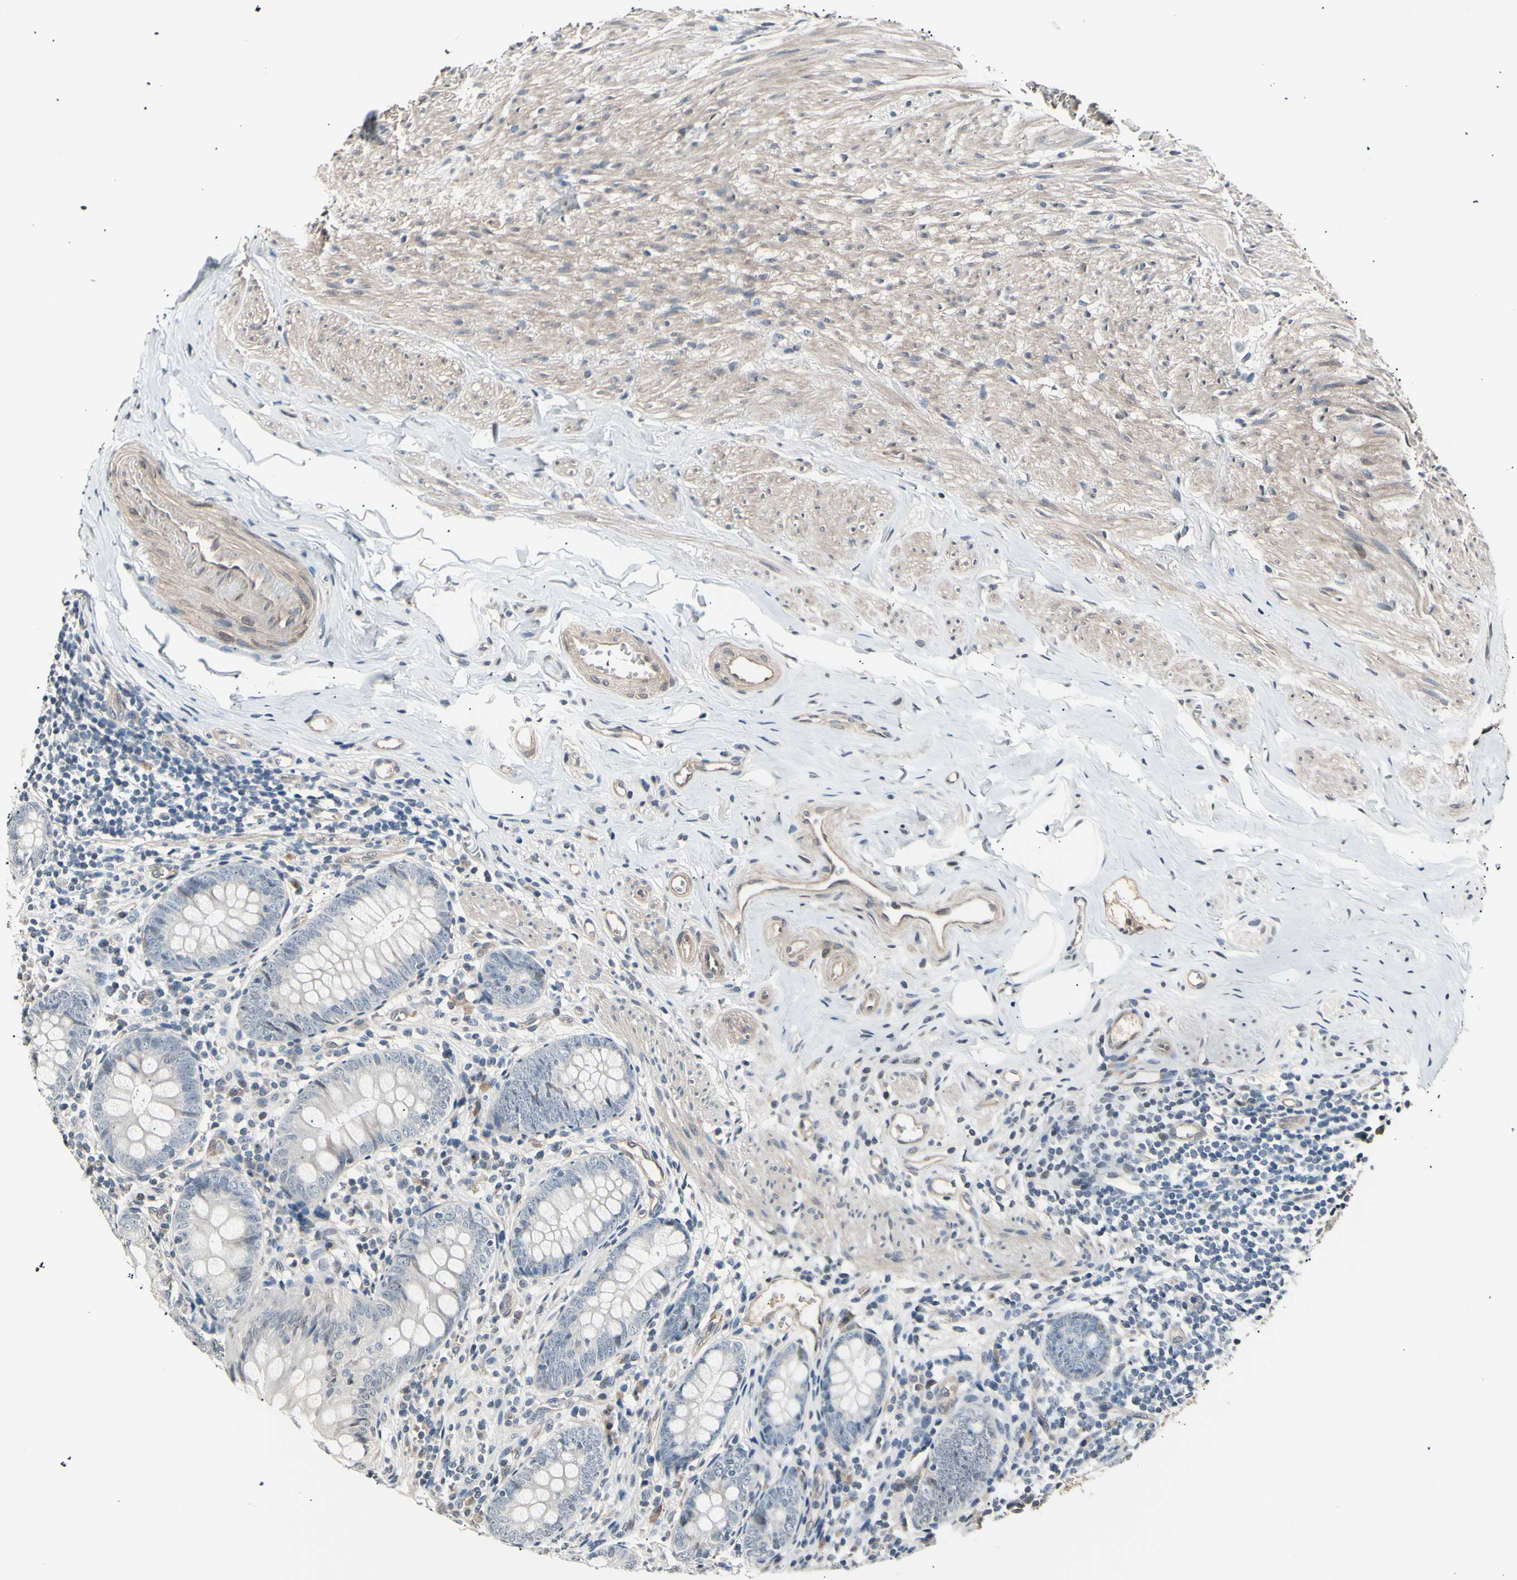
{"staining": {"intensity": "weak", "quantity": "<25%", "location": "cytoplasmic/membranous"}, "tissue": "appendix", "cell_type": "Glandular cells", "image_type": "normal", "snomed": [{"axis": "morphology", "description": "Normal tissue, NOS"}, {"axis": "topography", "description": "Appendix"}], "caption": "Human appendix stained for a protein using IHC demonstrates no staining in glandular cells.", "gene": "AK1", "patient": {"sex": "female", "age": 77}}